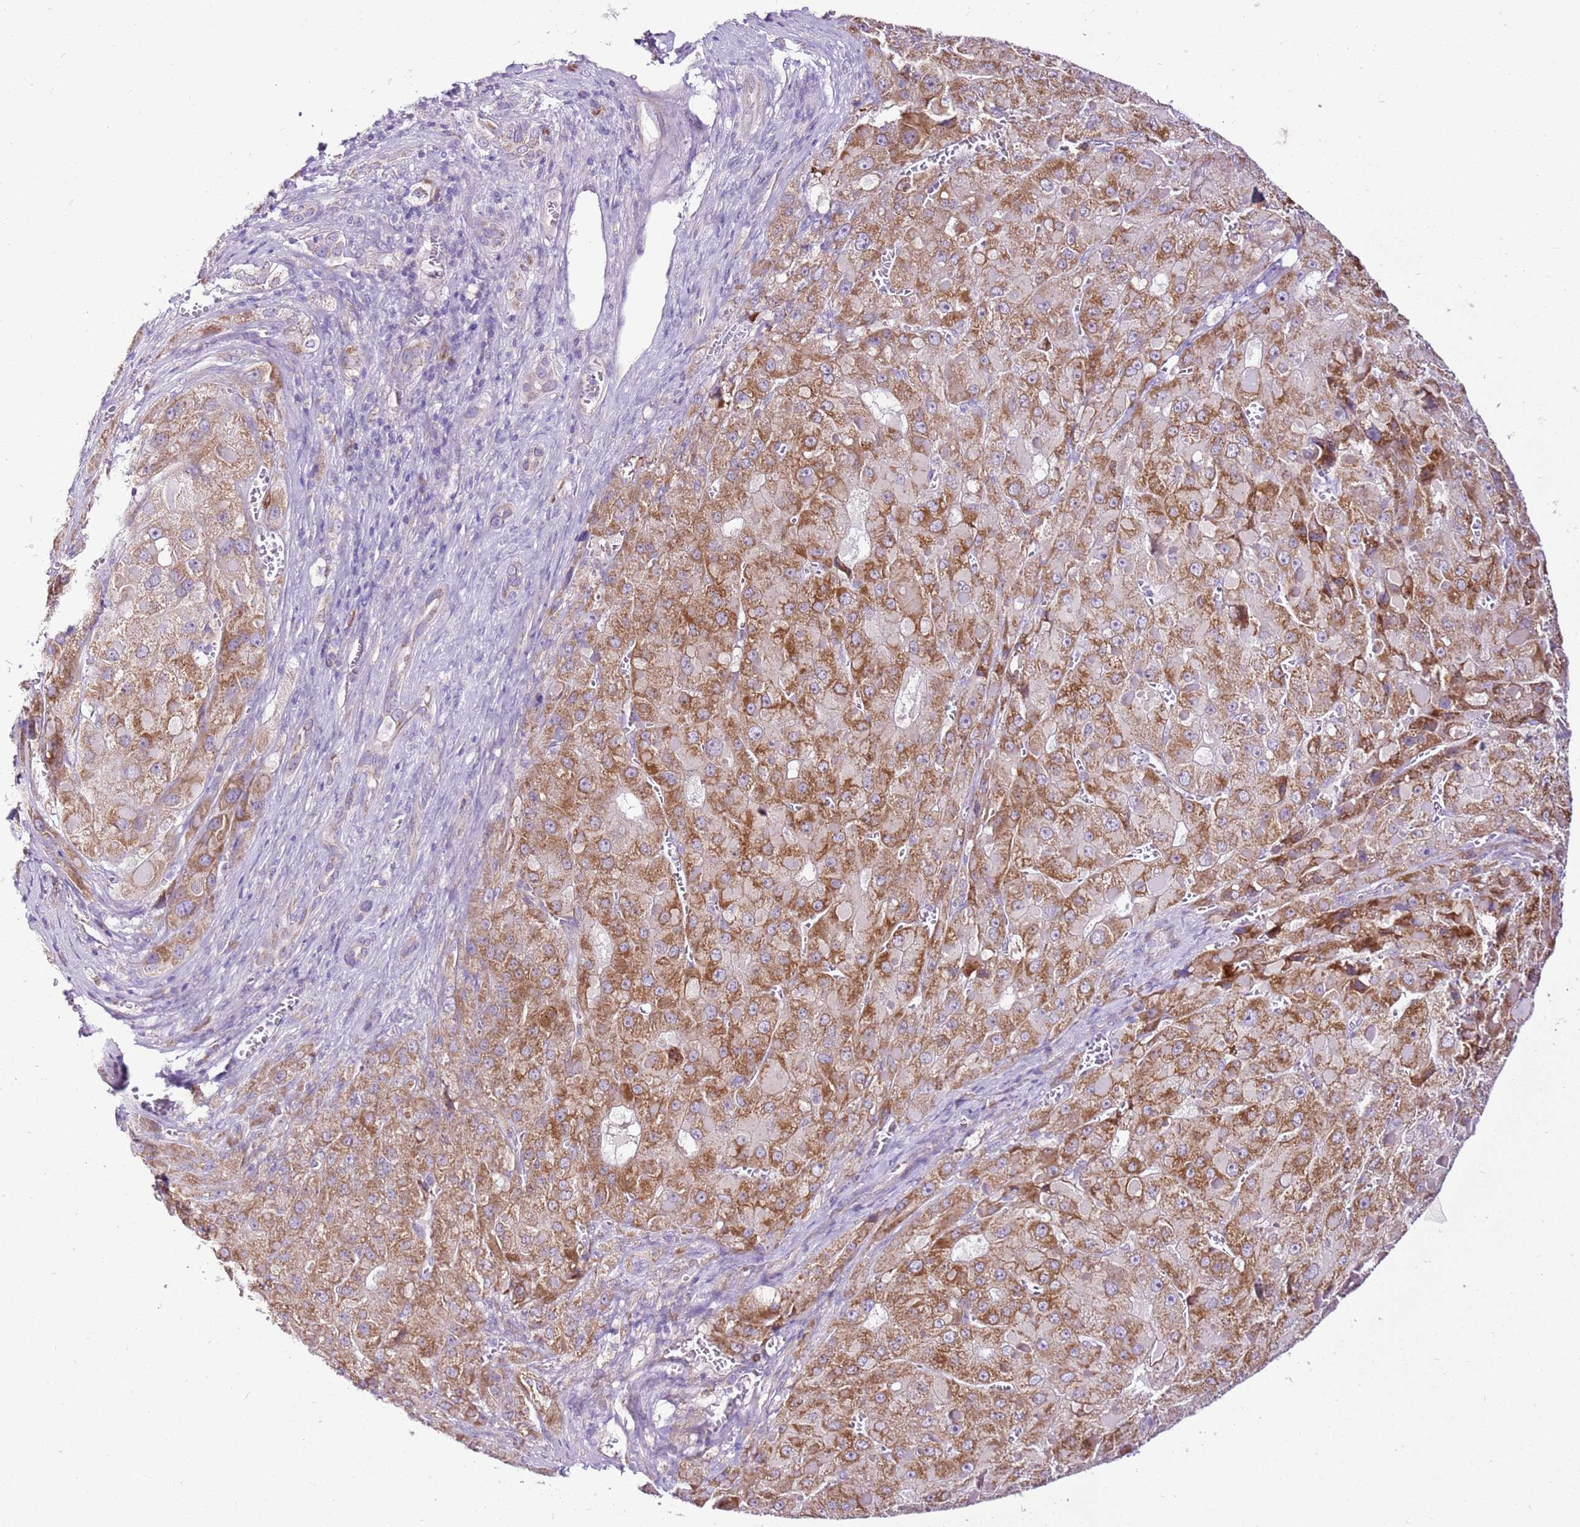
{"staining": {"intensity": "moderate", "quantity": ">75%", "location": "cytoplasmic/membranous"}, "tissue": "liver cancer", "cell_type": "Tumor cells", "image_type": "cancer", "snomed": [{"axis": "morphology", "description": "Carcinoma, Hepatocellular, NOS"}, {"axis": "topography", "description": "Liver"}], "caption": "About >75% of tumor cells in human liver cancer (hepatocellular carcinoma) demonstrate moderate cytoplasmic/membranous protein staining as visualized by brown immunohistochemical staining.", "gene": "MRPL36", "patient": {"sex": "female", "age": 73}}